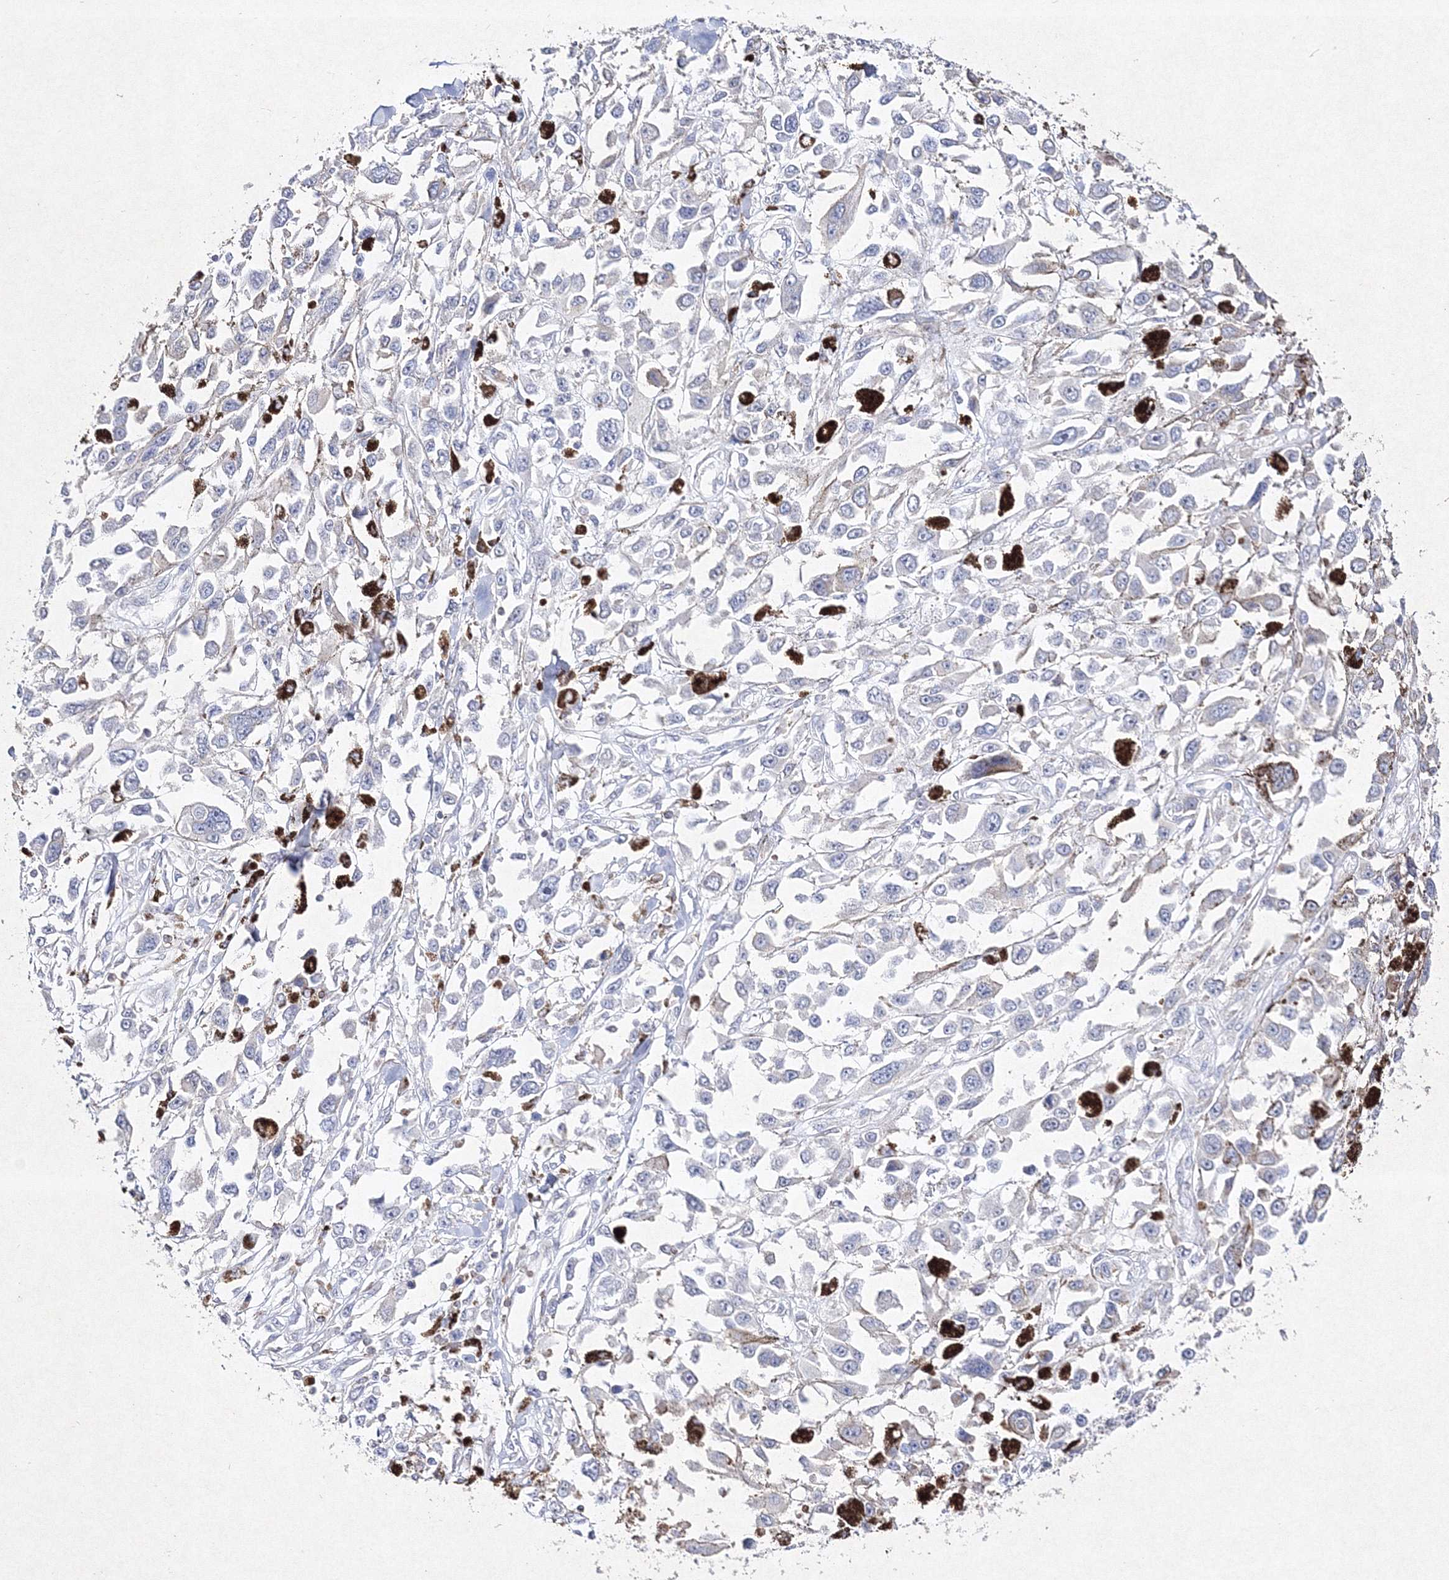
{"staining": {"intensity": "negative", "quantity": "none", "location": "none"}, "tissue": "melanoma", "cell_type": "Tumor cells", "image_type": "cancer", "snomed": [{"axis": "morphology", "description": "Malignant melanoma, Metastatic site"}, {"axis": "topography", "description": "Lymph node"}], "caption": "Tumor cells show no significant positivity in melanoma.", "gene": "HCST", "patient": {"sex": "male", "age": 59}}